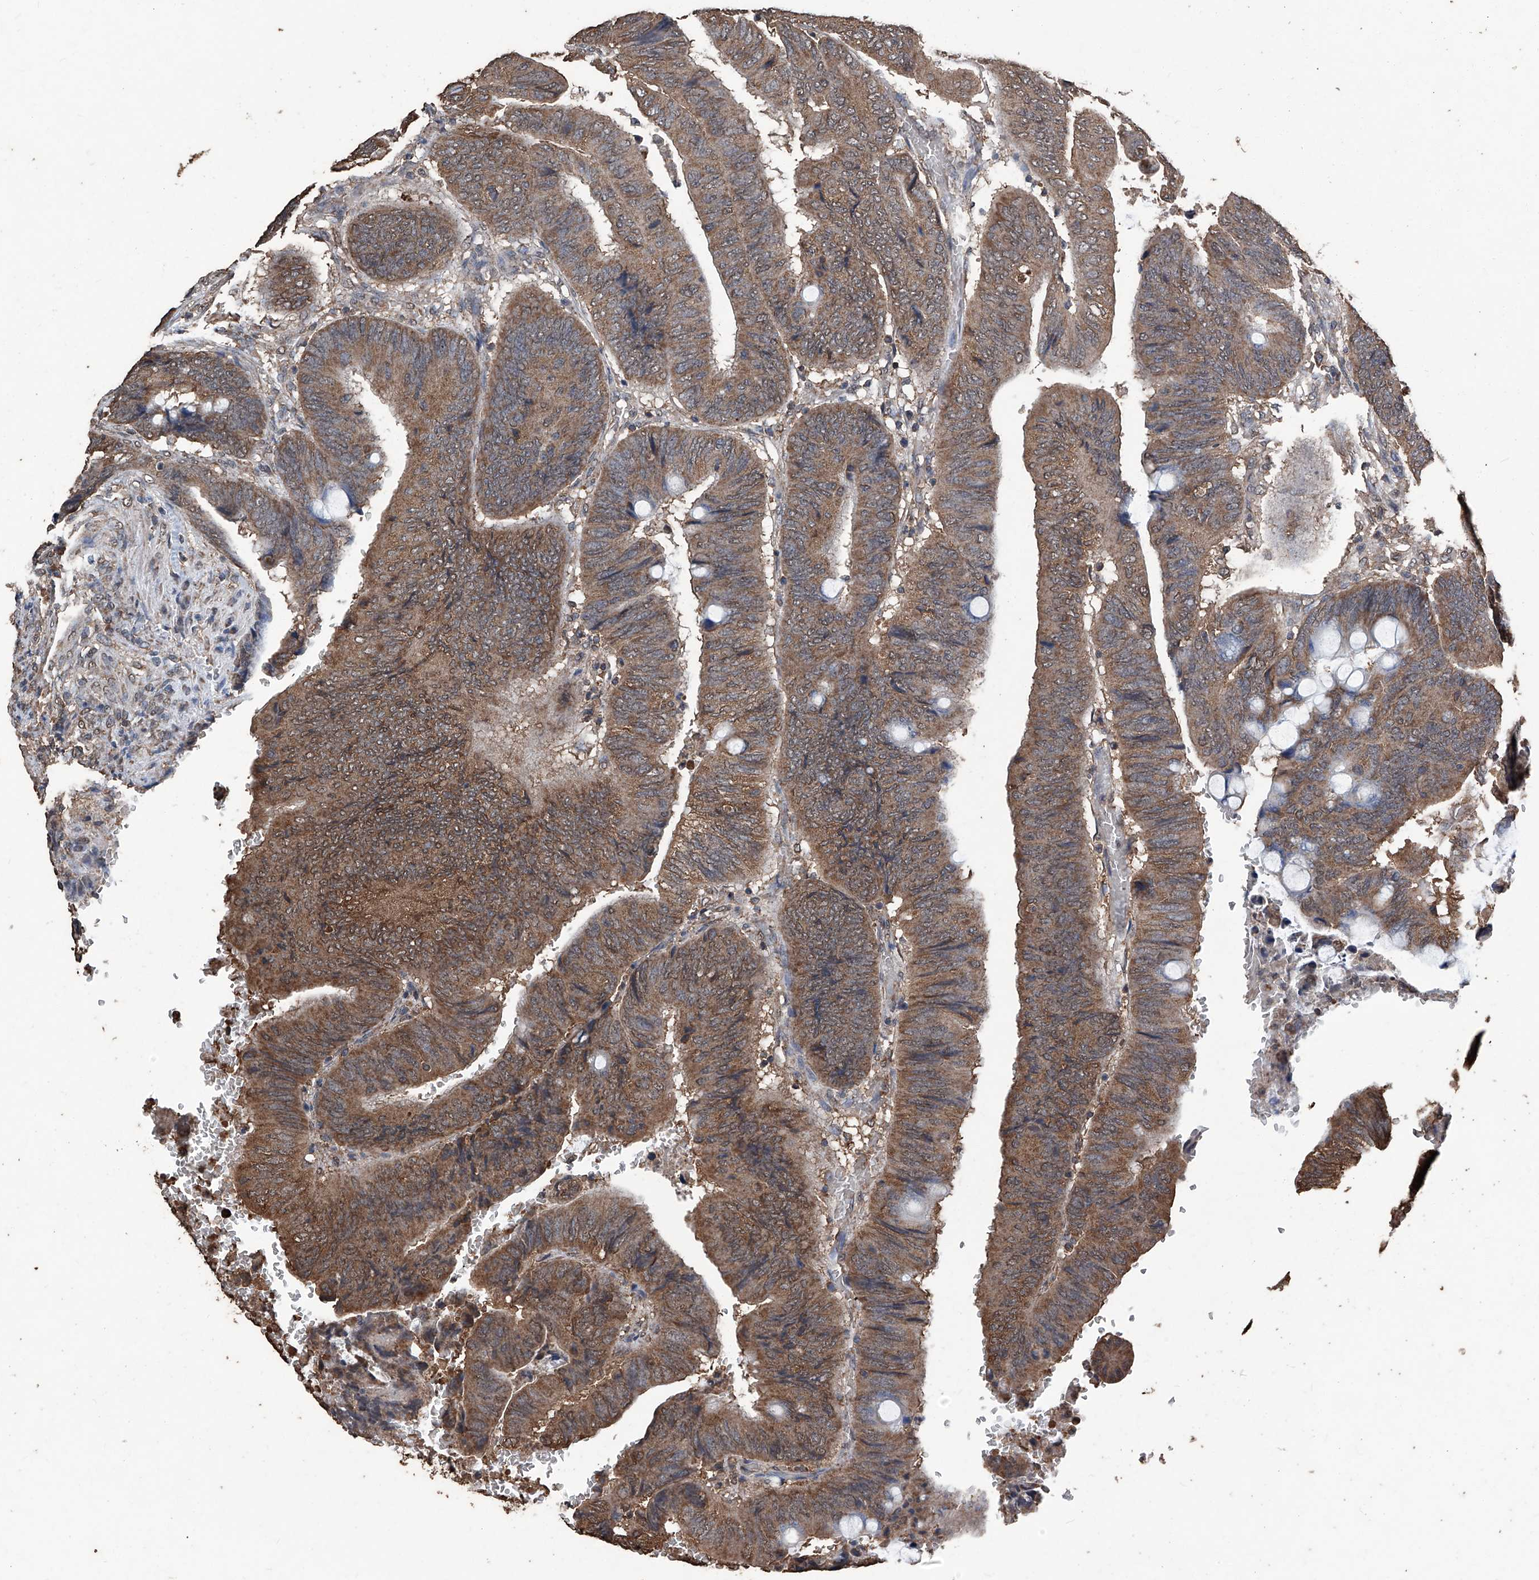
{"staining": {"intensity": "moderate", "quantity": ">75%", "location": "cytoplasmic/membranous"}, "tissue": "colorectal cancer", "cell_type": "Tumor cells", "image_type": "cancer", "snomed": [{"axis": "morphology", "description": "Normal tissue, NOS"}, {"axis": "morphology", "description": "Adenocarcinoma, NOS"}, {"axis": "topography", "description": "Rectum"}, {"axis": "topography", "description": "Peripheral nerve tissue"}], "caption": "Colorectal cancer (adenocarcinoma) stained for a protein reveals moderate cytoplasmic/membranous positivity in tumor cells.", "gene": "STARD7", "patient": {"sex": "male", "age": 92}}